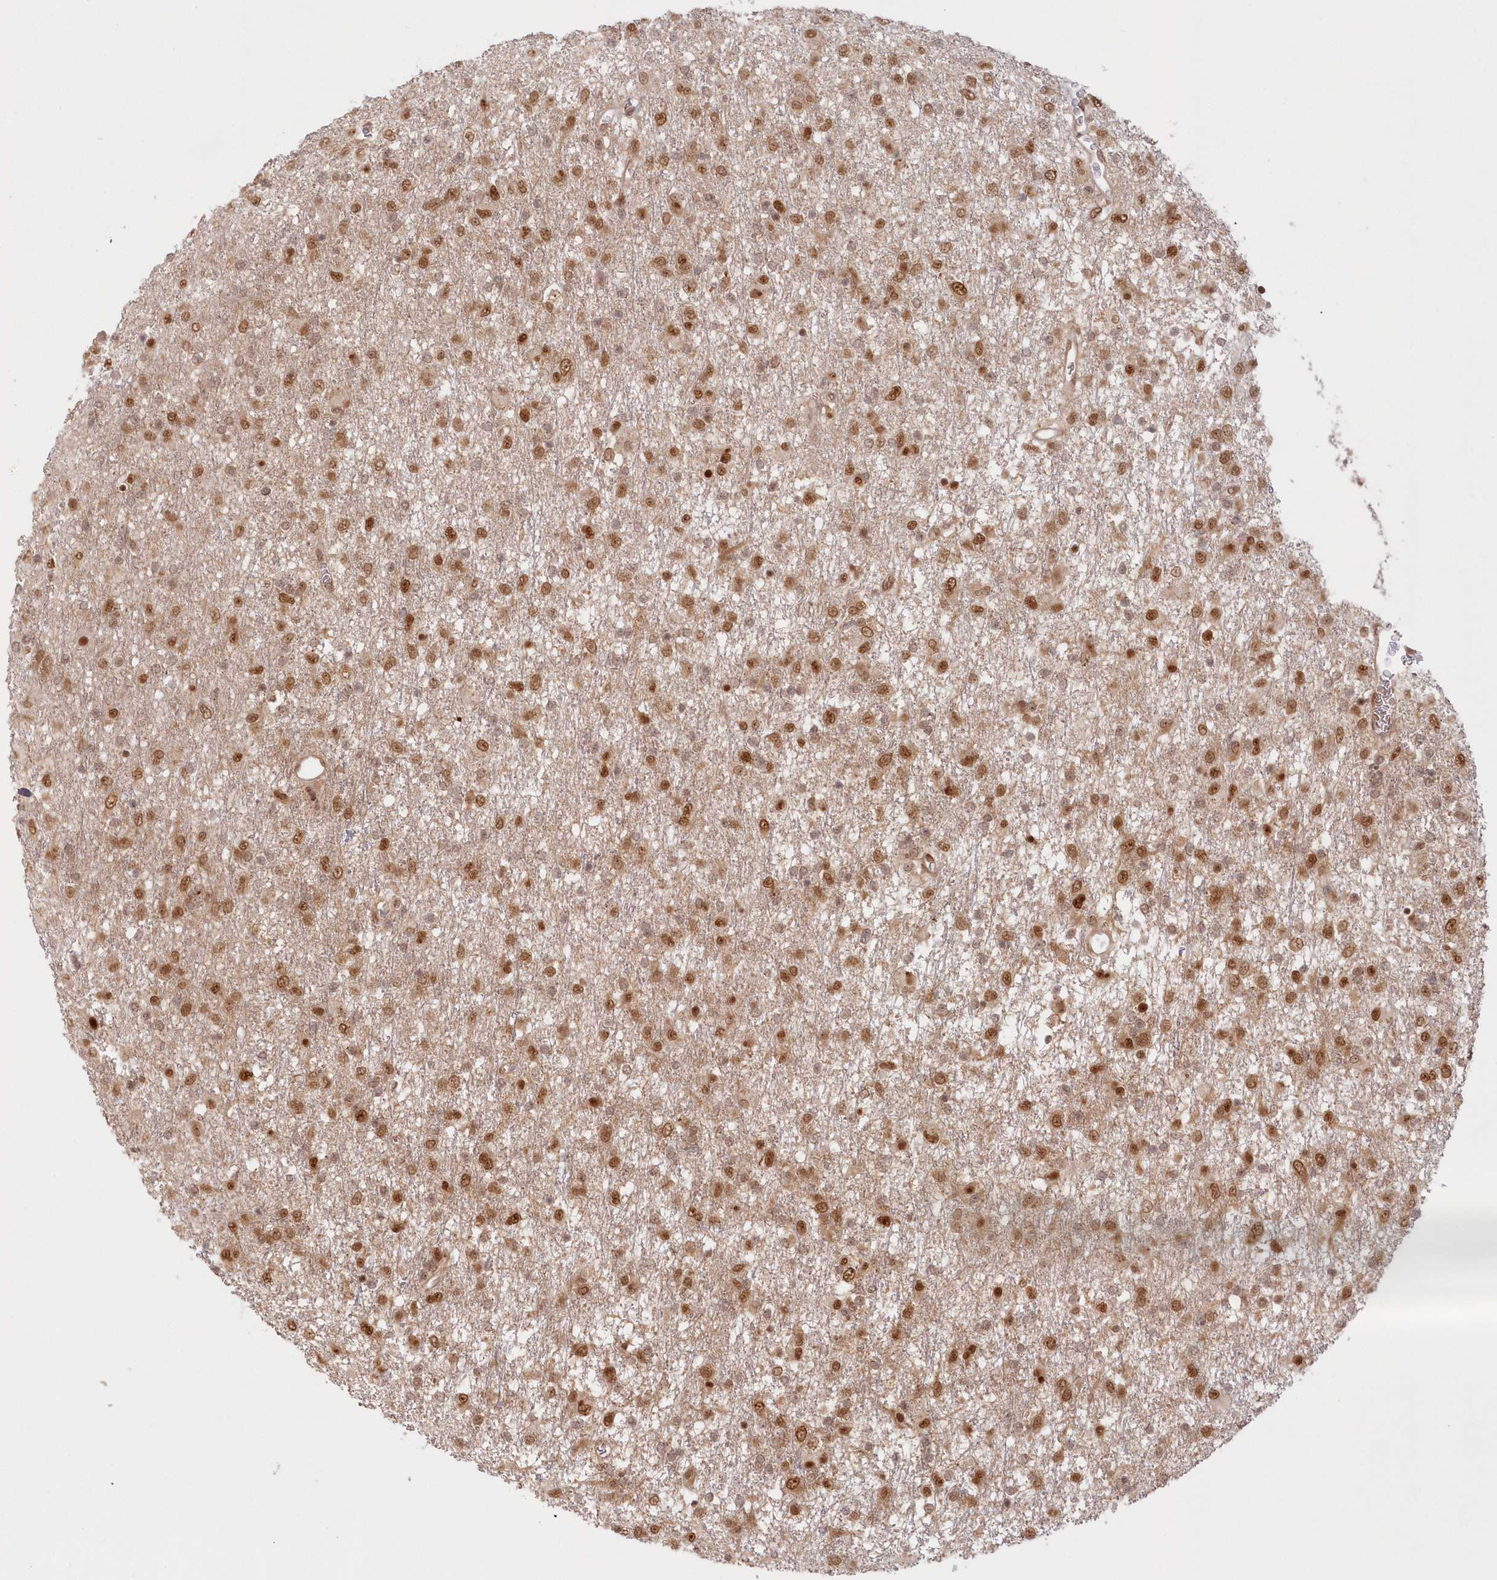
{"staining": {"intensity": "moderate", "quantity": ">75%", "location": "nuclear"}, "tissue": "glioma", "cell_type": "Tumor cells", "image_type": "cancer", "snomed": [{"axis": "morphology", "description": "Glioma, malignant, Low grade"}, {"axis": "topography", "description": "Brain"}], "caption": "Immunohistochemistry (IHC) (DAB) staining of malignant low-grade glioma shows moderate nuclear protein staining in about >75% of tumor cells. (Stains: DAB (3,3'-diaminobenzidine) in brown, nuclei in blue, Microscopy: brightfield microscopy at high magnification).", "gene": "TOGARAM2", "patient": {"sex": "male", "age": 65}}